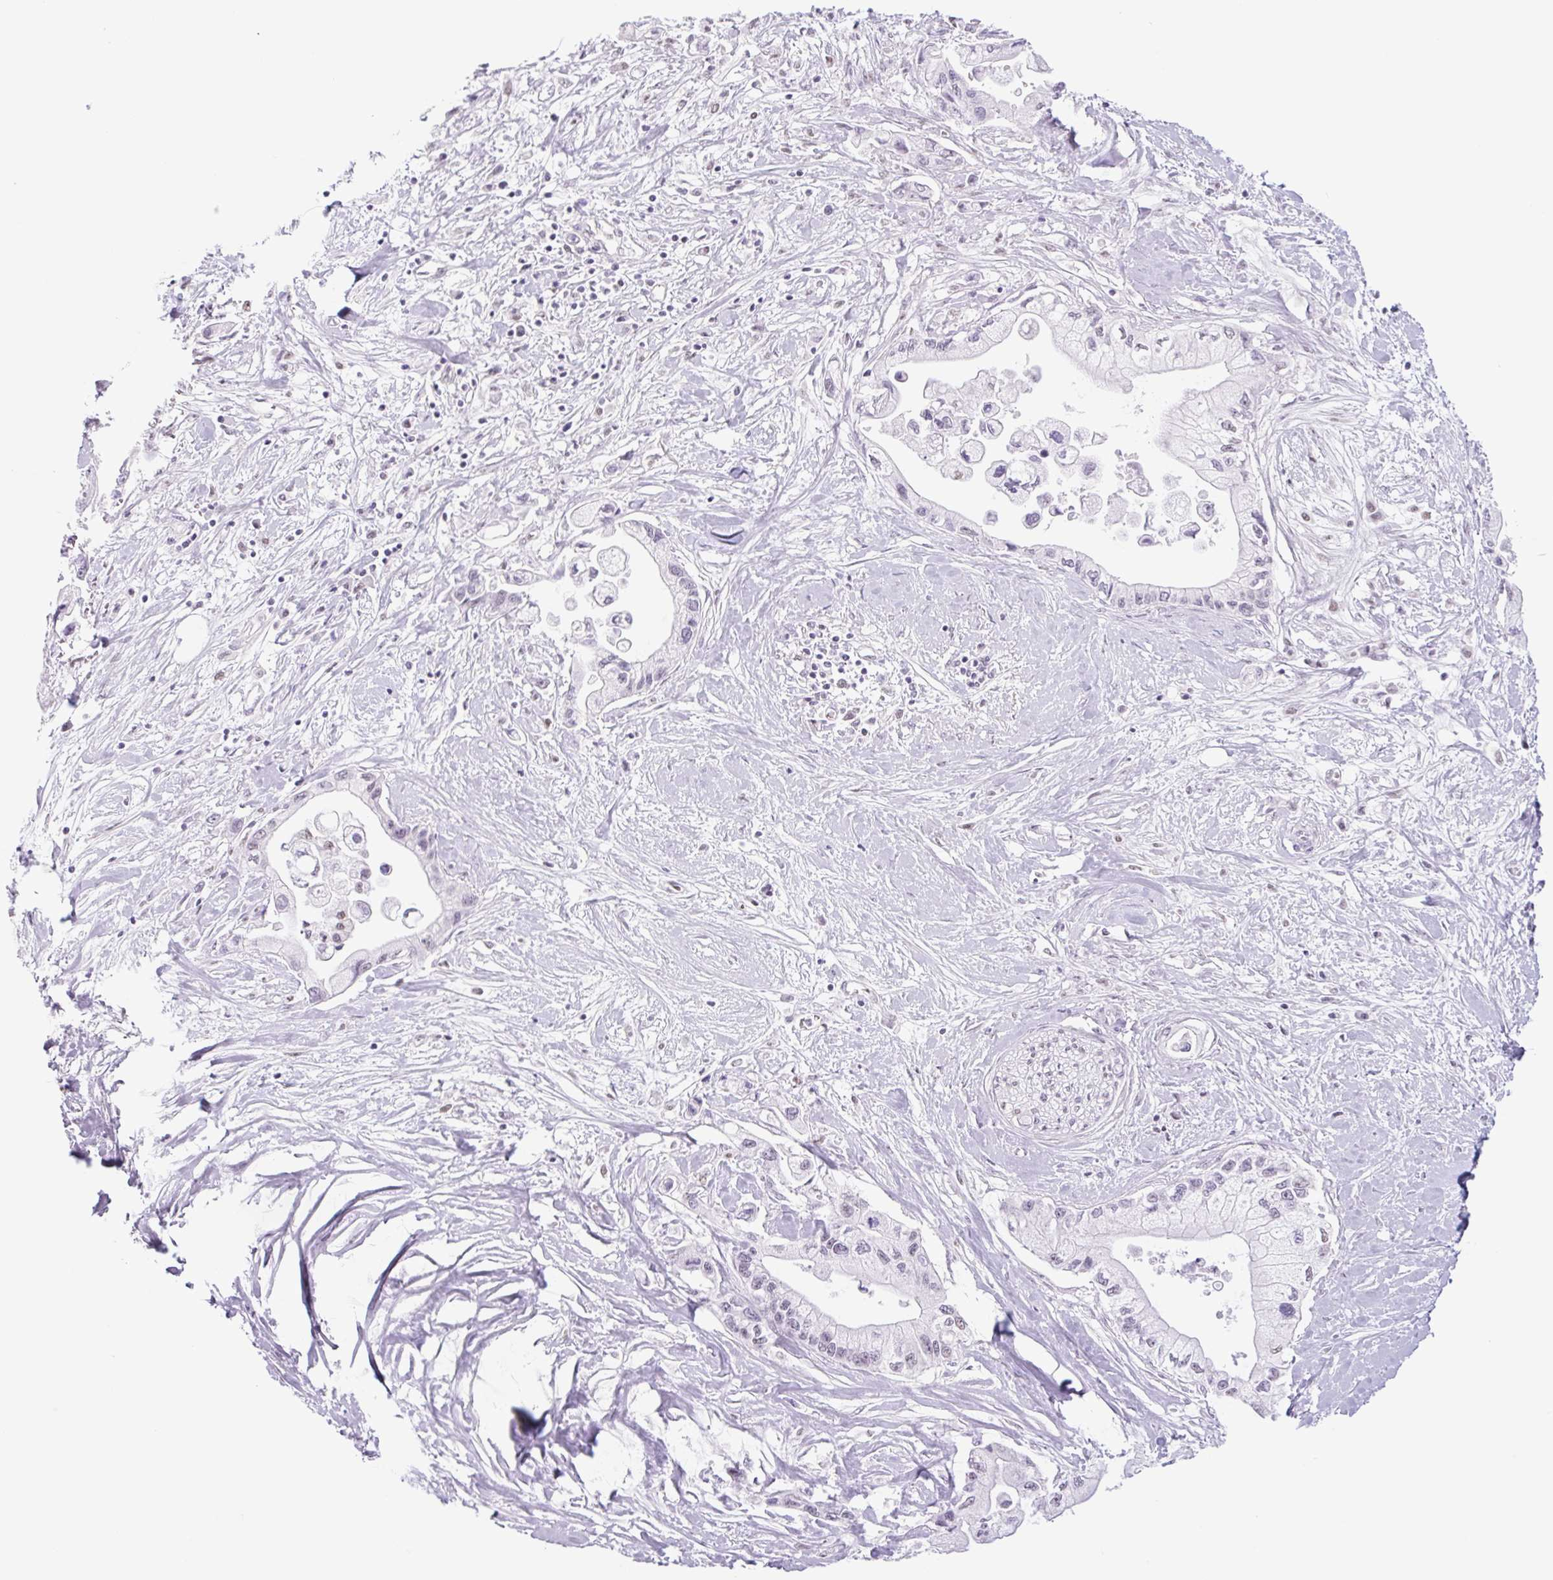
{"staining": {"intensity": "negative", "quantity": "none", "location": "none"}, "tissue": "pancreatic cancer", "cell_type": "Tumor cells", "image_type": "cancer", "snomed": [{"axis": "morphology", "description": "Adenocarcinoma, NOS"}, {"axis": "topography", "description": "Pancreas"}], "caption": "Tumor cells are negative for brown protein staining in pancreatic adenocarcinoma.", "gene": "TLE3", "patient": {"sex": "male", "age": 61}}